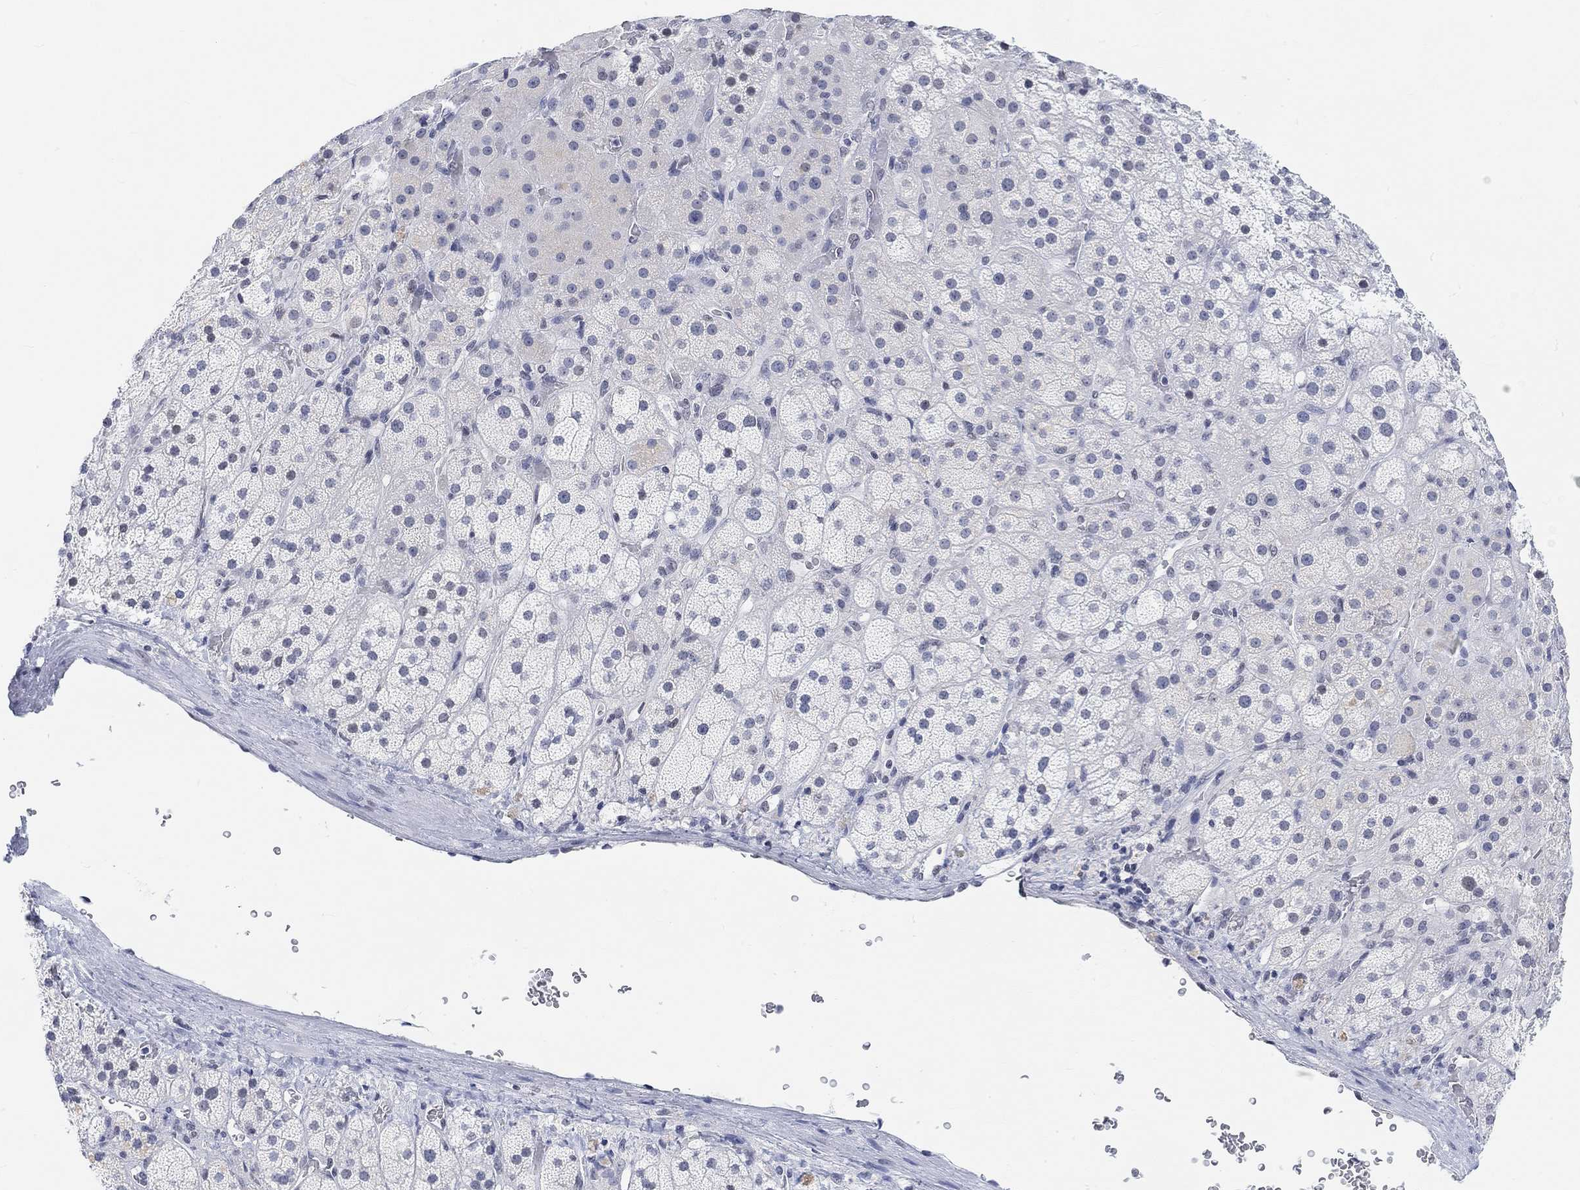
{"staining": {"intensity": "negative", "quantity": "none", "location": "none"}, "tissue": "adrenal gland", "cell_type": "Glandular cells", "image_type": "normal", "snomed": [{"axis": "morphology", "description": "Normal tissue, NOS"}, {"axis": "topography", "description": "Adrenal gland"}], "caption": "Protein analysis of unremarkable adrenal gland reveals no significant staining in glandular cells.", "gene": "PURG", "patient": {"sex": "male", "age": 57}}